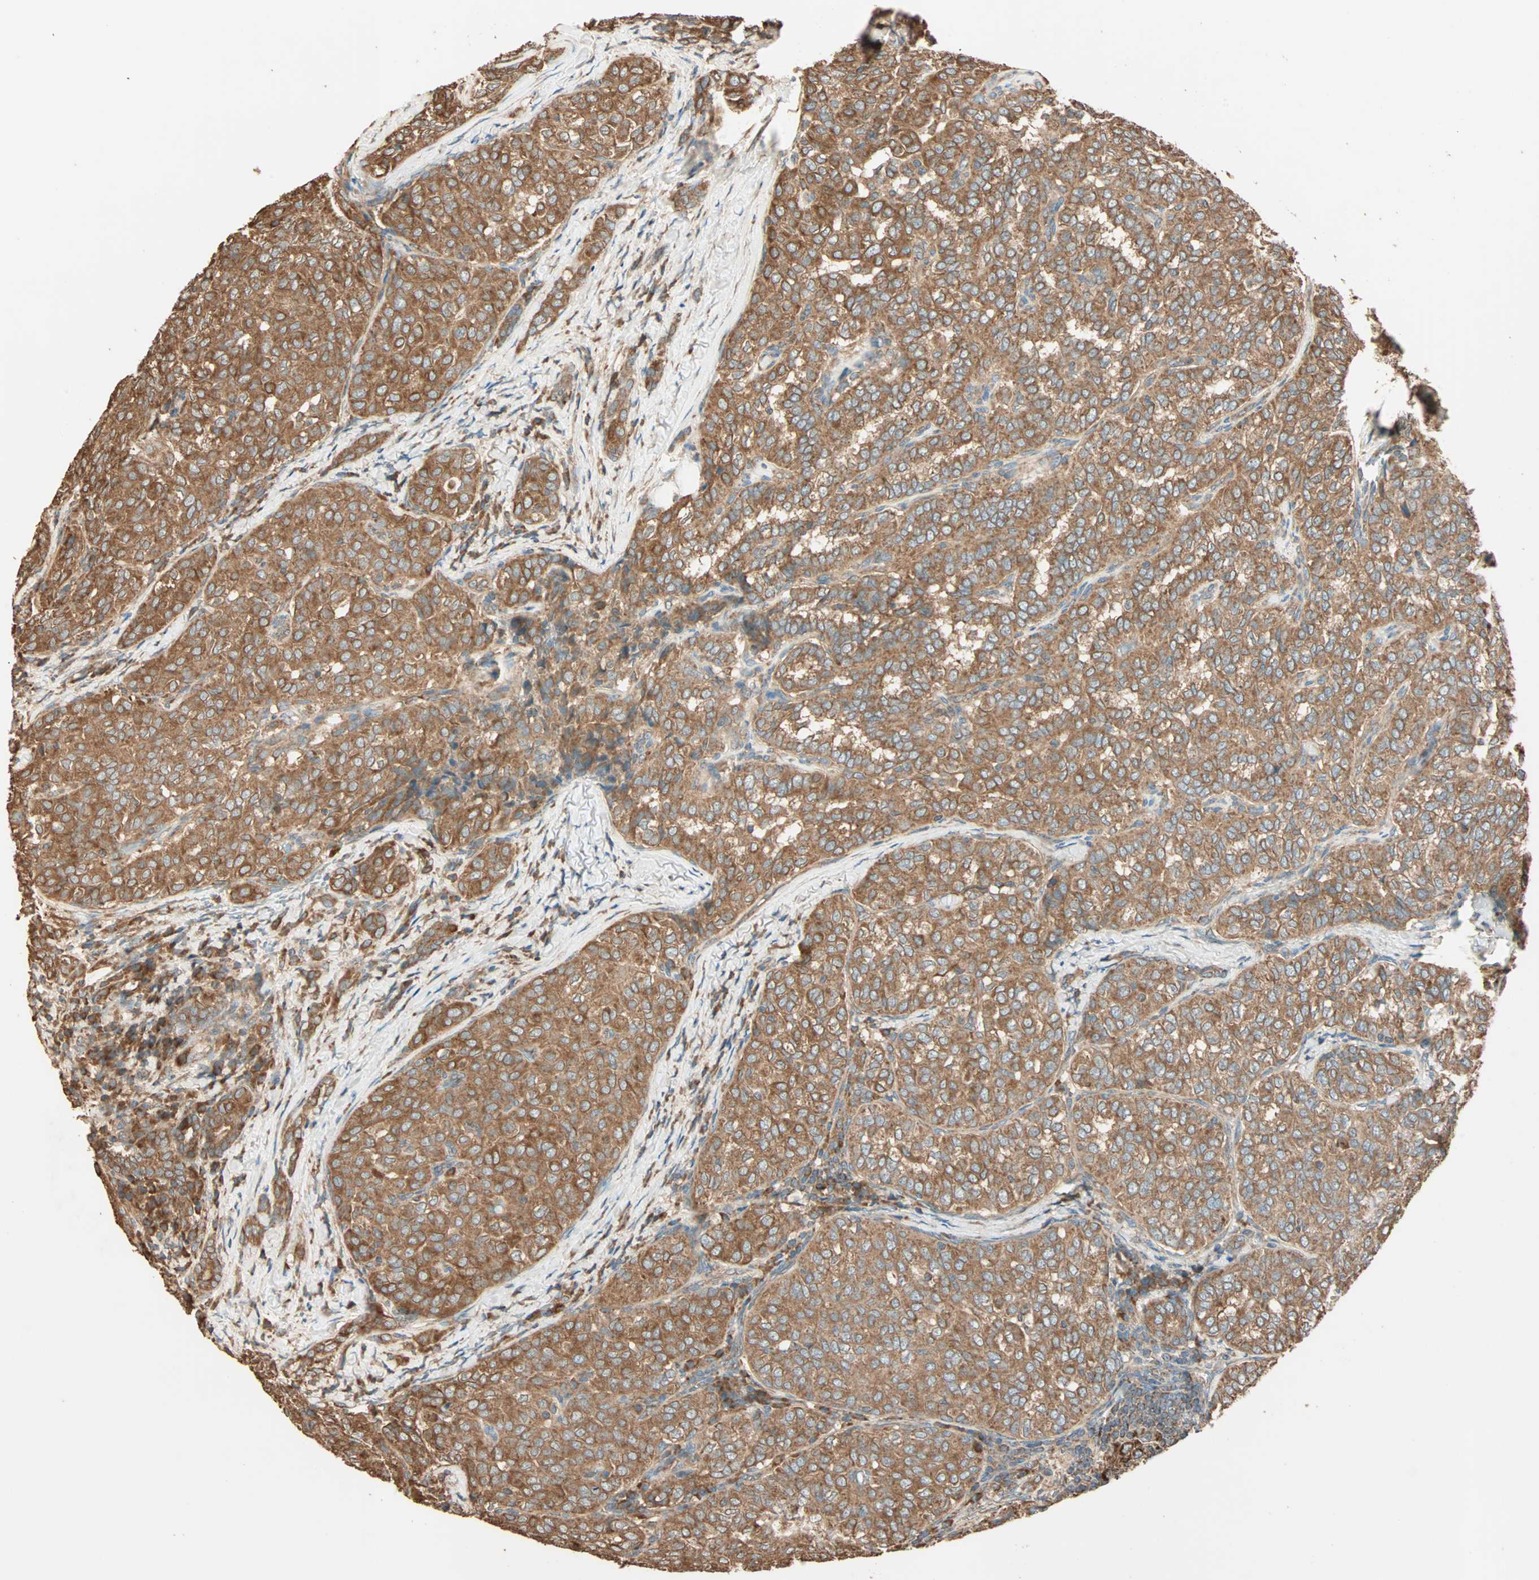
{"staining": {"intensity": "moderate", "quantity": ">75%", "location": "cytoplasmic/membranous"}, "tissue": "thyroid cancer", "cell_type": "Tumor cells", "image_type": "cancer", "snomed": [{"axis": "morphology", "description": "Normal tissue, NOS"}, {"axis": "morphology", "description": "Papillary adenocarcinoma, NOS"}, {"axis": "topography", "description": "Thyroid gland"}], "caption": "Brown immunohistochemical staining in thyroid cancer exhibits moderate cytoplasmic/membranous positivity in approximately >75% of tumor cells.", "gene": "EIF4G2", "patient": {"sex": "female", "age": 30}}